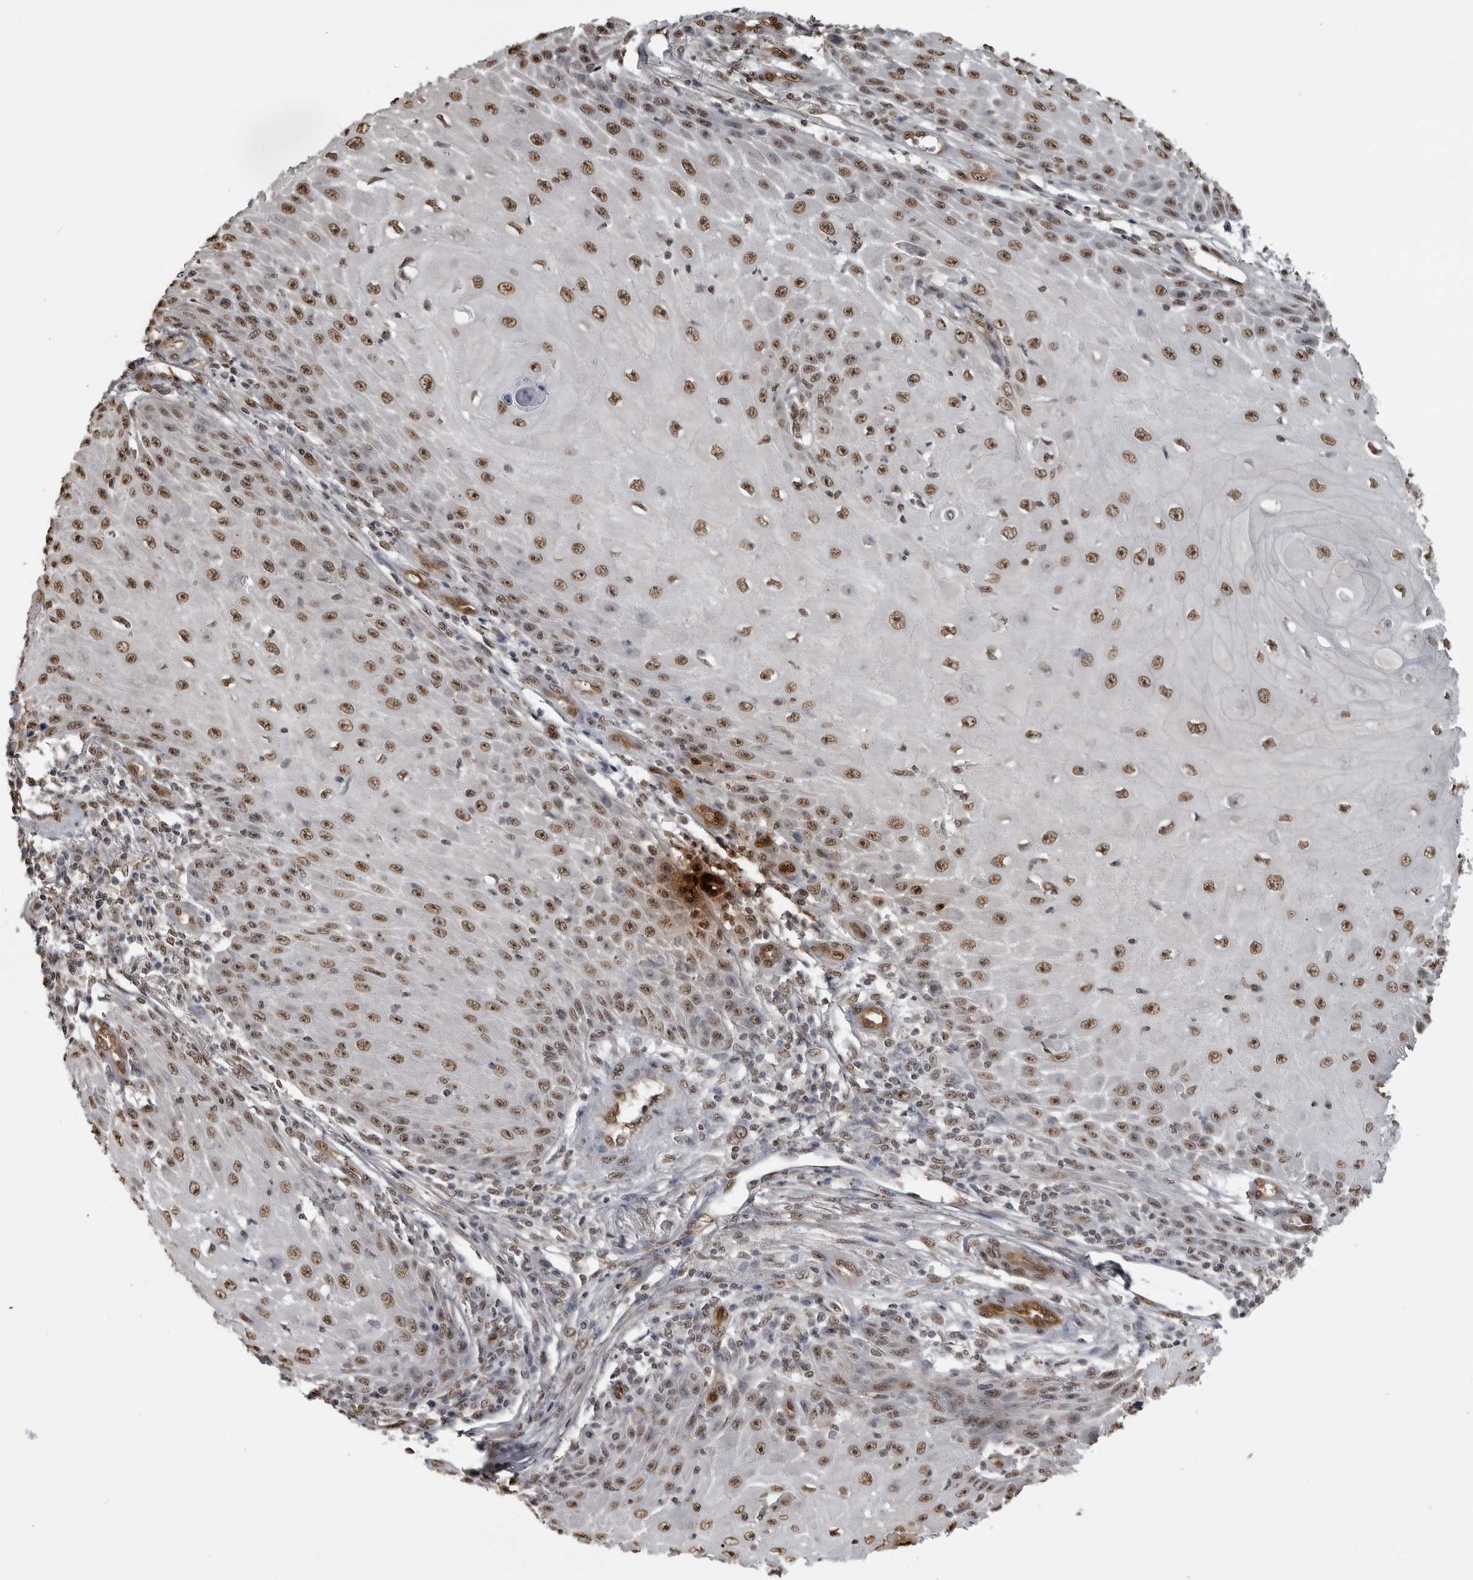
{"staining": {"intensity": "moderate", "quantity": ">75%", "location": "nuclear"}, "tissue": "skin cancer", "cell_type": "Tumor cells", "image_type": "cancer", "snomed": [{"axis": "morphology", "description": "Squamous cell carcinoma, NOS"}, {"axis": "topography", "description": "Skin"}], "caption": "This micrograph displays IHC staining of human skin cancer (squamous cell carcinoma), with medium moderate nuclear positivity in about >75% of tumor cells.", "gene": "SMAD2", "patient": {"sex": "female", "age": 73}}